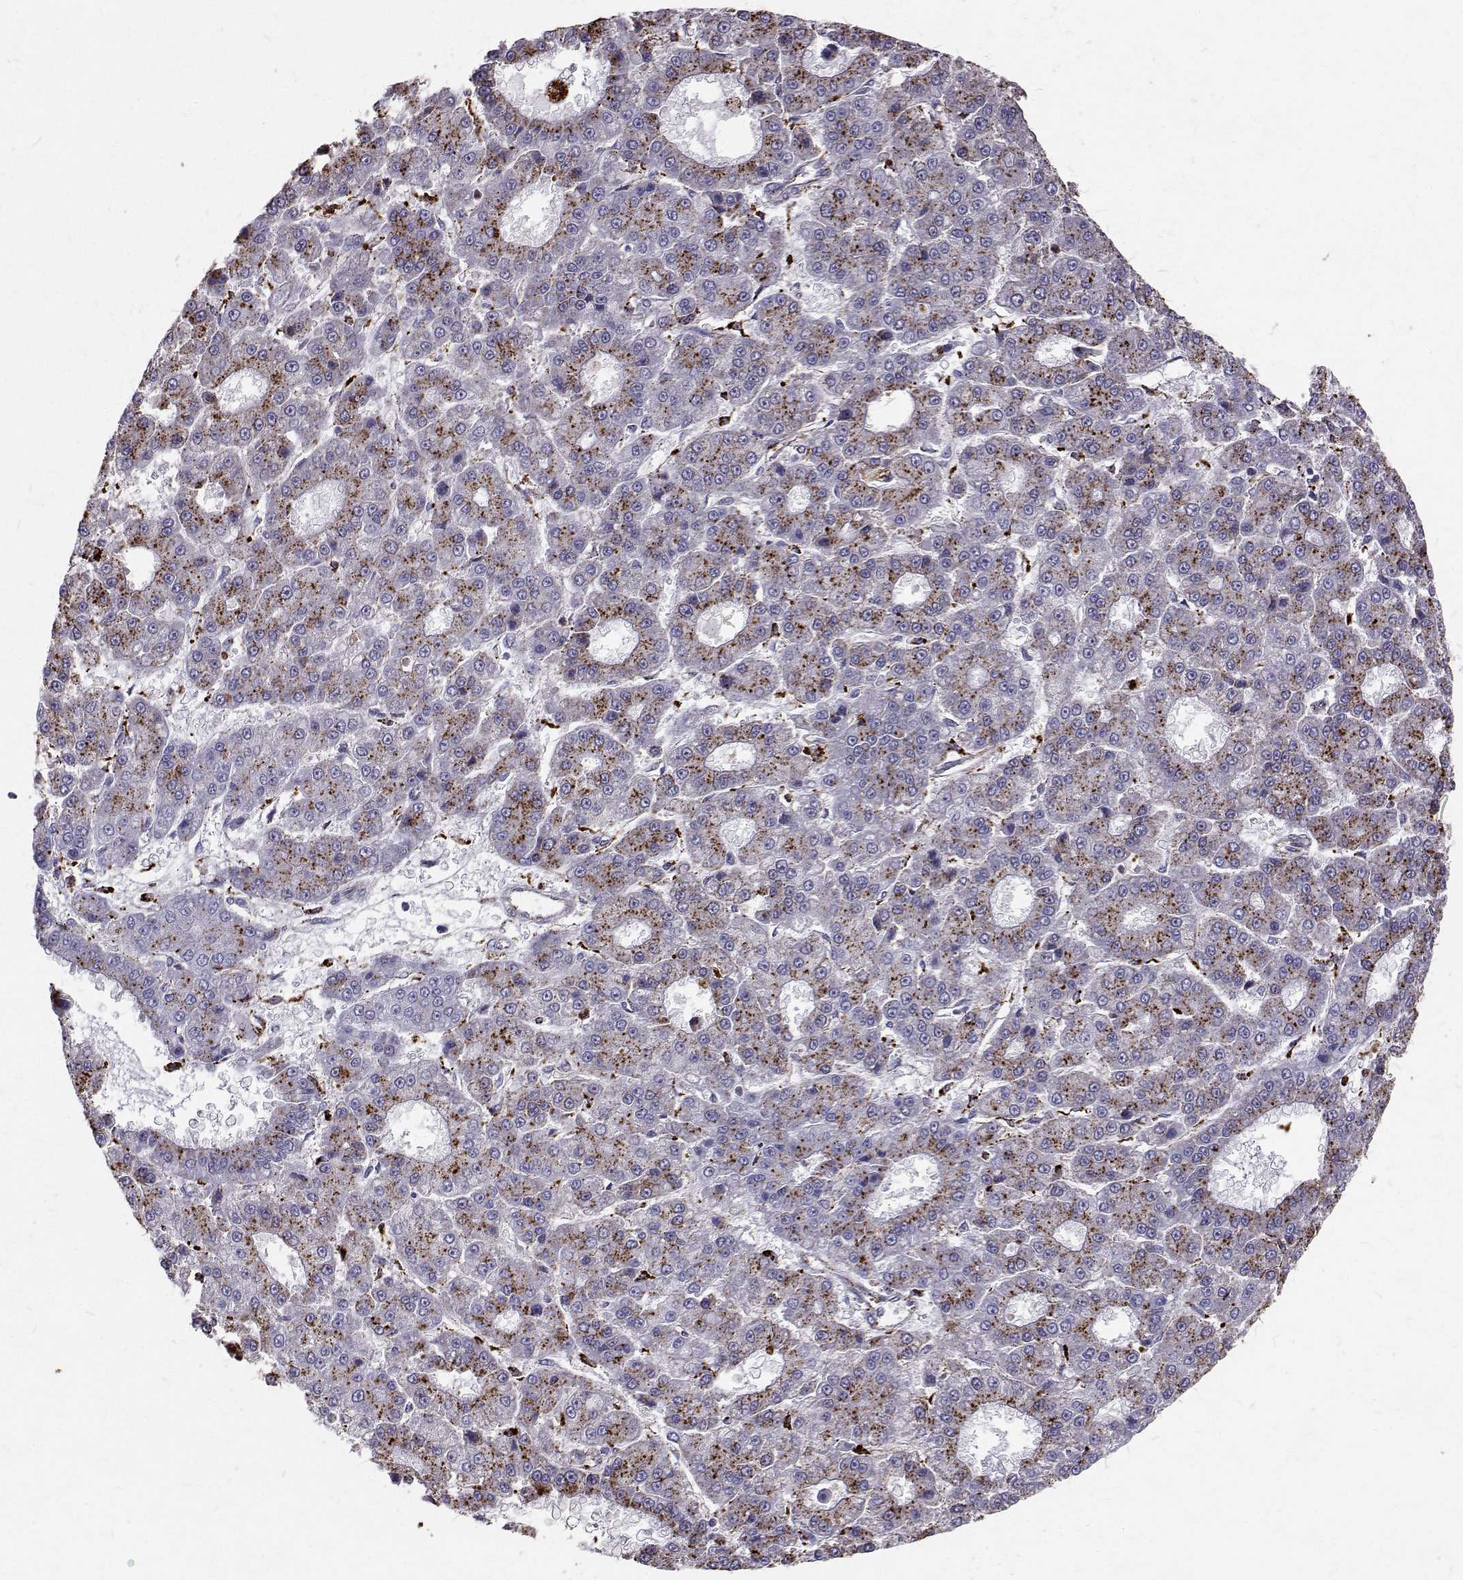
{"staining": {"intensity": "moderate", "quantity": "25%-75%", "location": "cytoplasmic/membranous"}, "tissue": "liver cancer", "cell_type": "Tumor cells", "image_type": "cancer", "snomed": [{"axis": "morphology", "description": "Carcinoma, Hepatocellular, NOS"}, {"axis": "topography", "description": "Liver"}], "caption": "Immunohistochemistry of liver hepatocellular carcinoma reveals medium levels of moderate cytoplasmic/membranous expression in approximately 25%-75% of tumor cells.", "gene": "TPP1", "patient": {"sex": "male", "age": 70}}